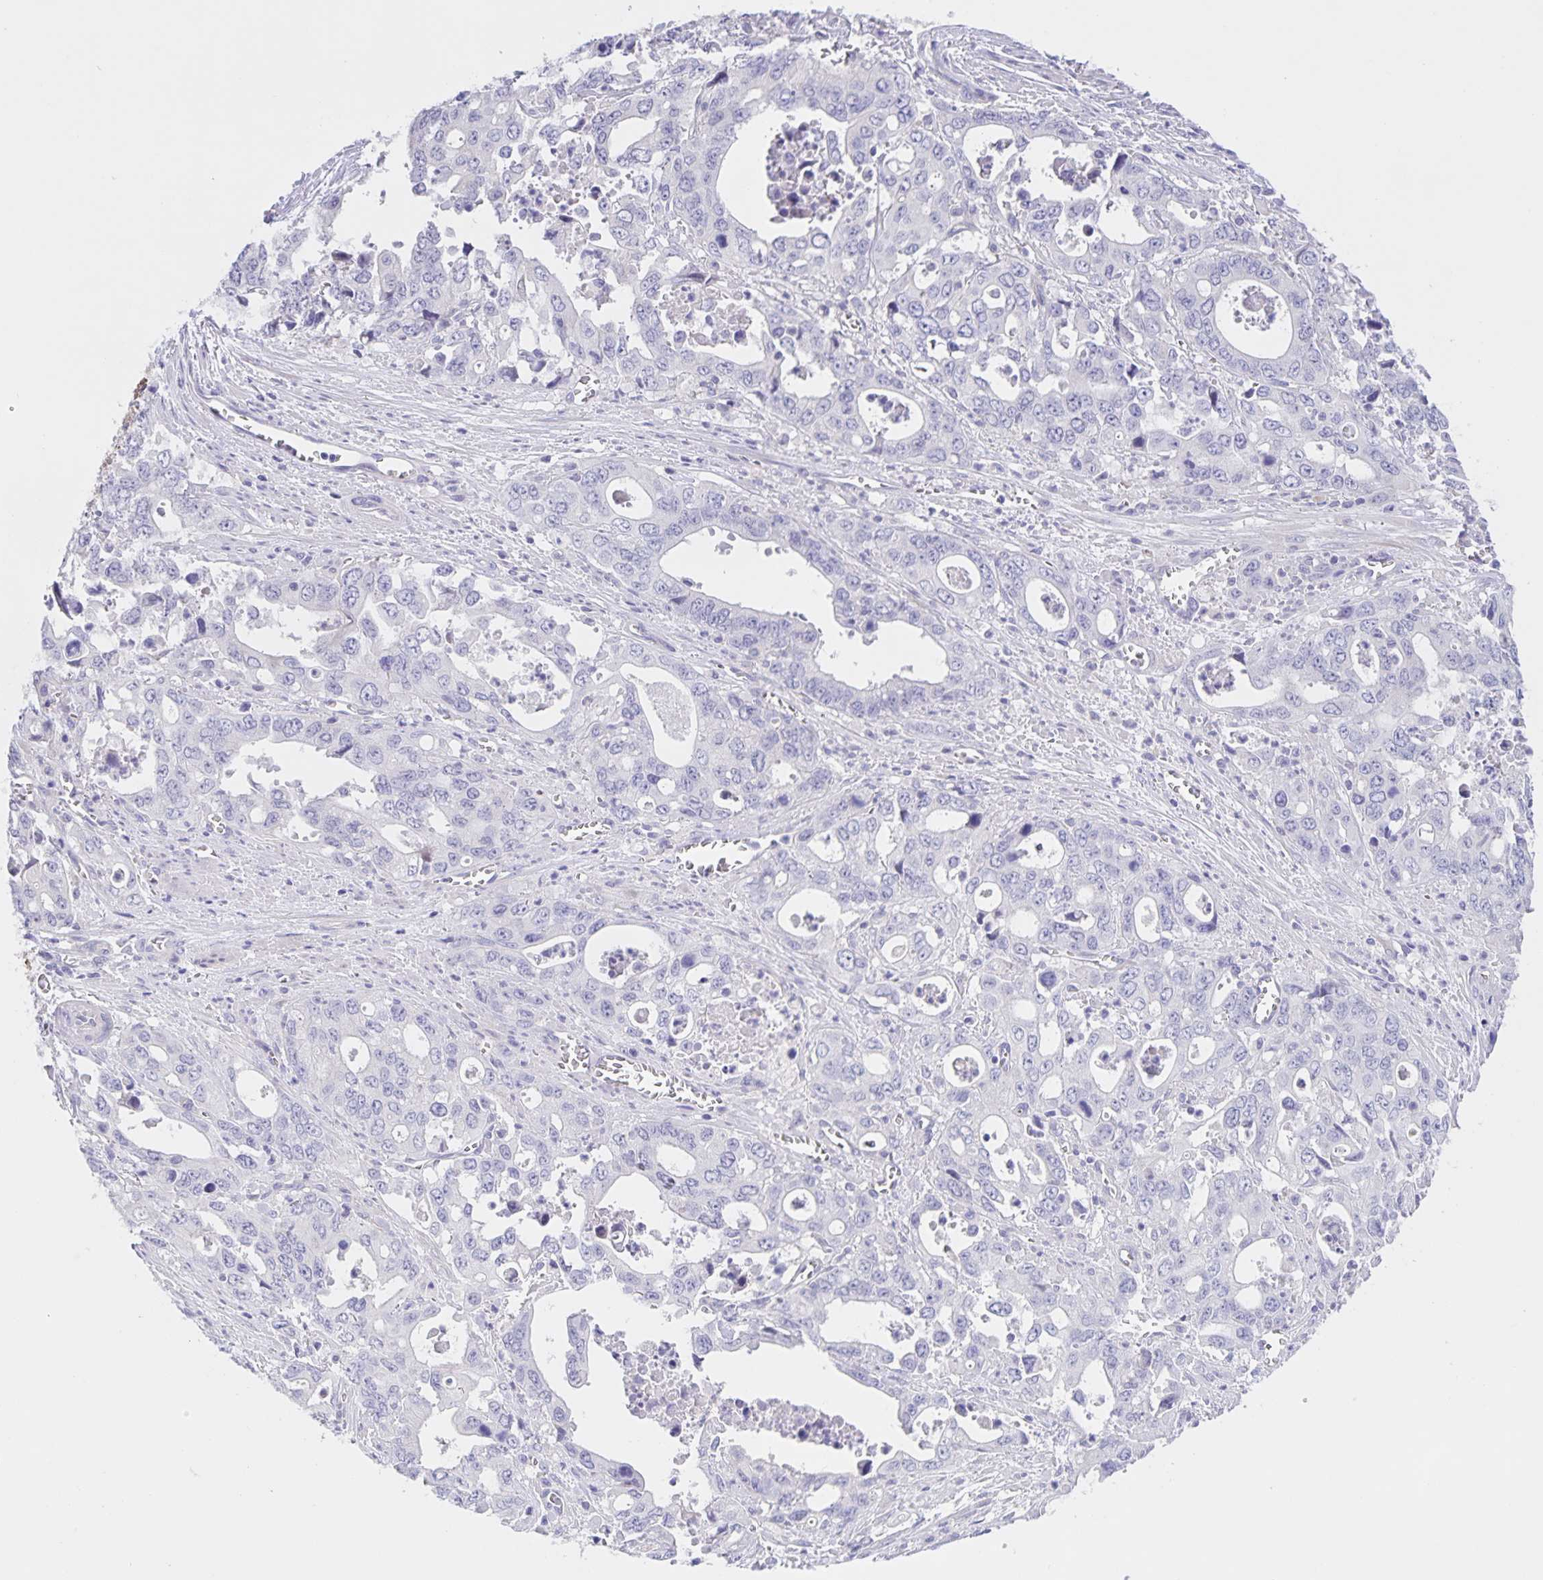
{"staining": {"intensity": "negative", "quantity": "none", "location": "none"}, "tissue": "stomach cancer", "cell_type": "Tumor cells", "image_type": "cancer", "snomed": [{"axis": "morphology", "description": "Adenocarcinoma, NOS"}, {"axis": "topography", "description": "Stomach, upper"}], "caption": "Immunohistochemical staining of human stomach cancer (adenocarcinoma) demonstrates no significant expression in tumor cells. Nuclei are stained in blue.", "gene": "DMGDH", "patient": {"sex": "male", "age": 74}}